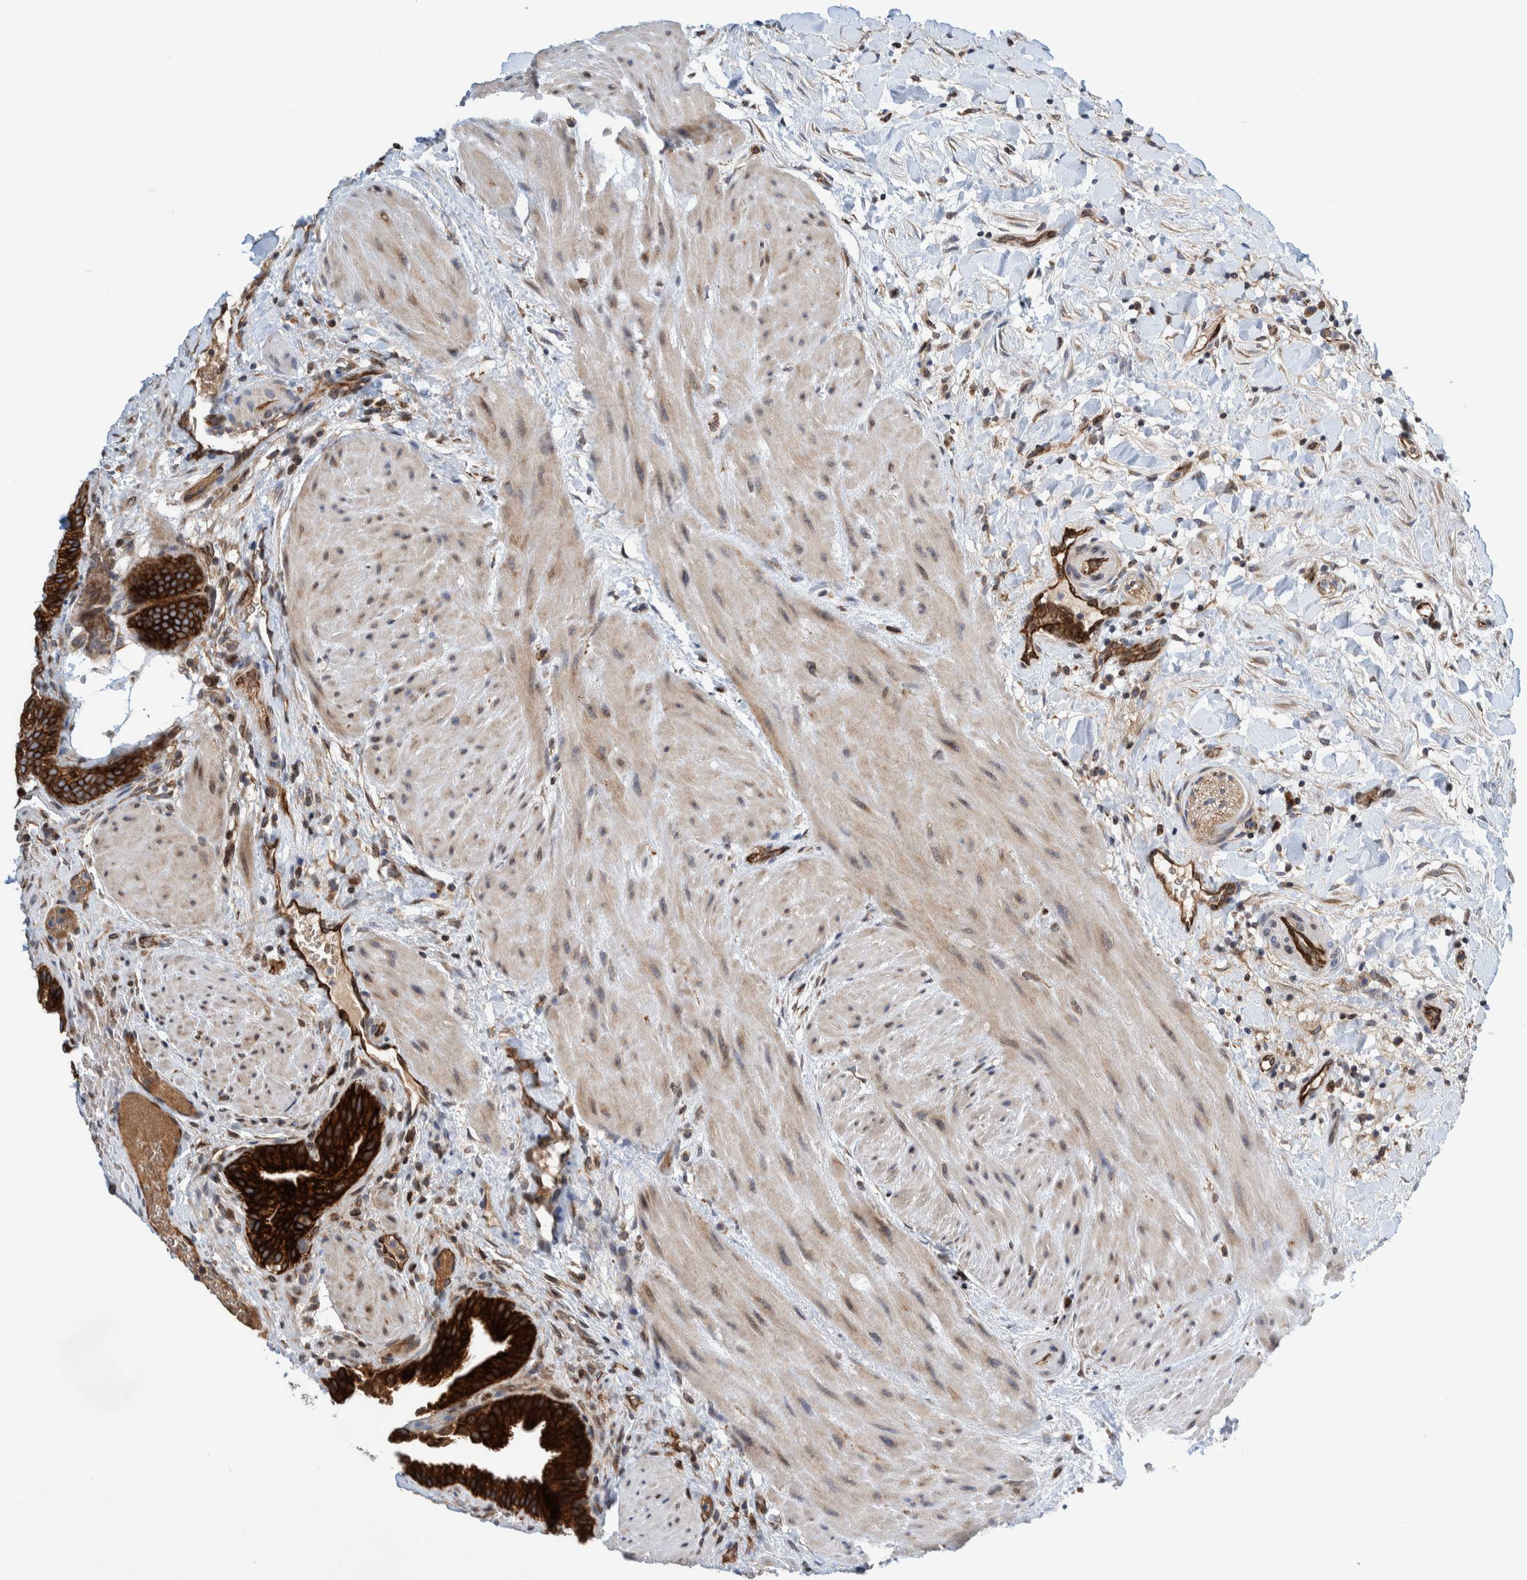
{"staining": {"intensity": "strong", "quantity": ">75%", "location": "cytoplasmic/membranous"}, "tissue": "gallbladder", "cell_type": "Glandular cells", "image_type": "normal", "snomed": [{"axis": "morphology", "description": "Normal tissue, NOS"}, {"axis": "topography", "description": "Gallbladder"}], "caption": "A histopathology image of gallbladder stained for a protein reveals strong cytoplasmic/membranous brown staining in glandular cells.", "gene": "THEM6", "patient": {"sex": "male", "age": 49}}